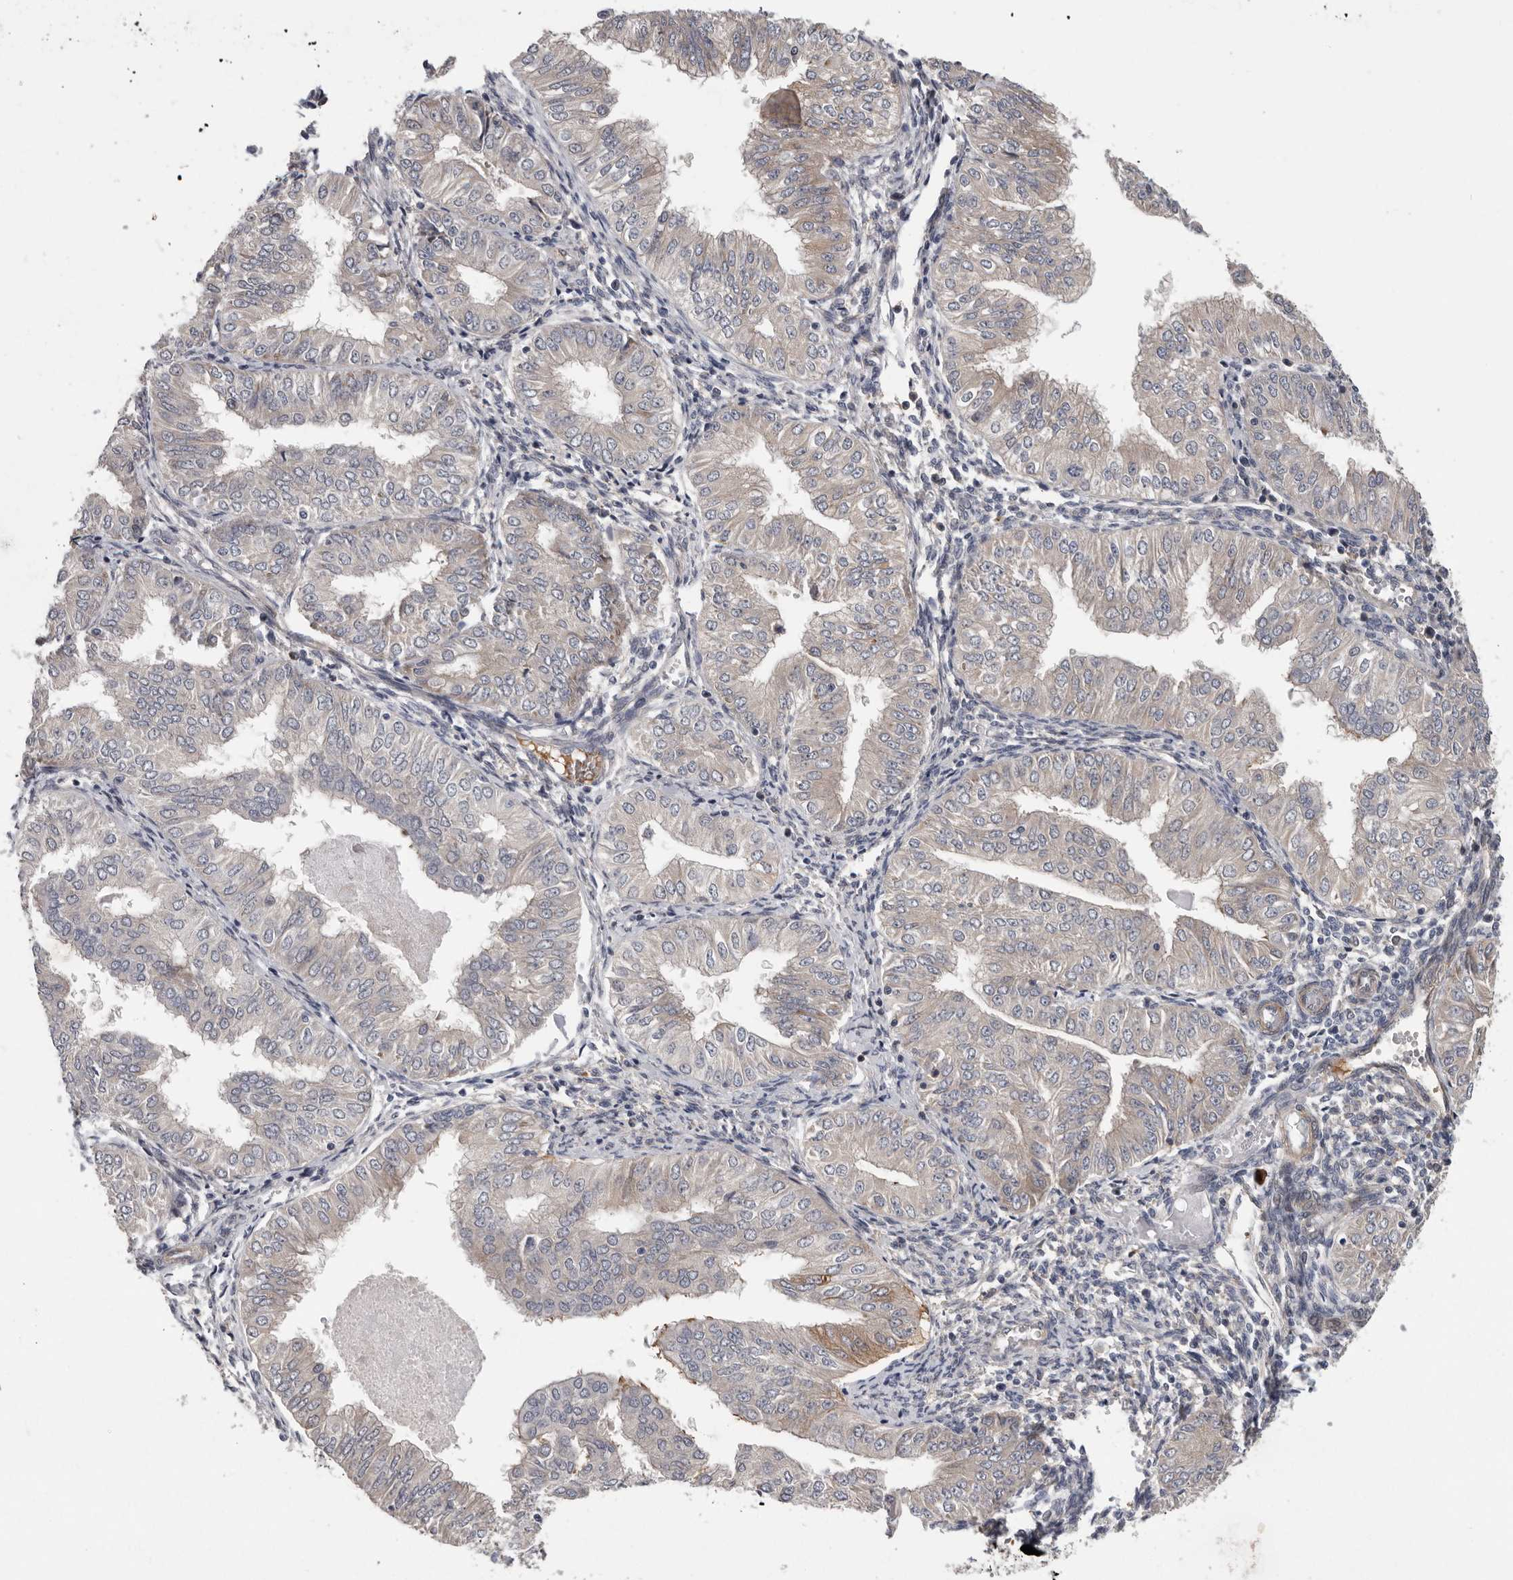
{"staining": {"intensity": "moderate", "quantity": "<25%", "location": "cytoplasmic/membranous"}, "tissue": "endometrial cancer", "cell_type": "Tumor cells", "image_type": "cancer", "snomed": [{"axis": "morphology", "description": "Normal tissue, NOS"}, {"axis": "morphology", "description": "Adenocarcinoma, NOS"}, {"axis": "topography", "description": "Endometrium"}], "caption": "IHC micrograph of human endometrial adenocarcinoma stained for a protein (brown), which shows low levels of moderate cytoplasmic/membranous staining in approximately <25% of tumor cells.", "gene": "ATXN3L", "patient": {"sex": "female", "age": 53}}